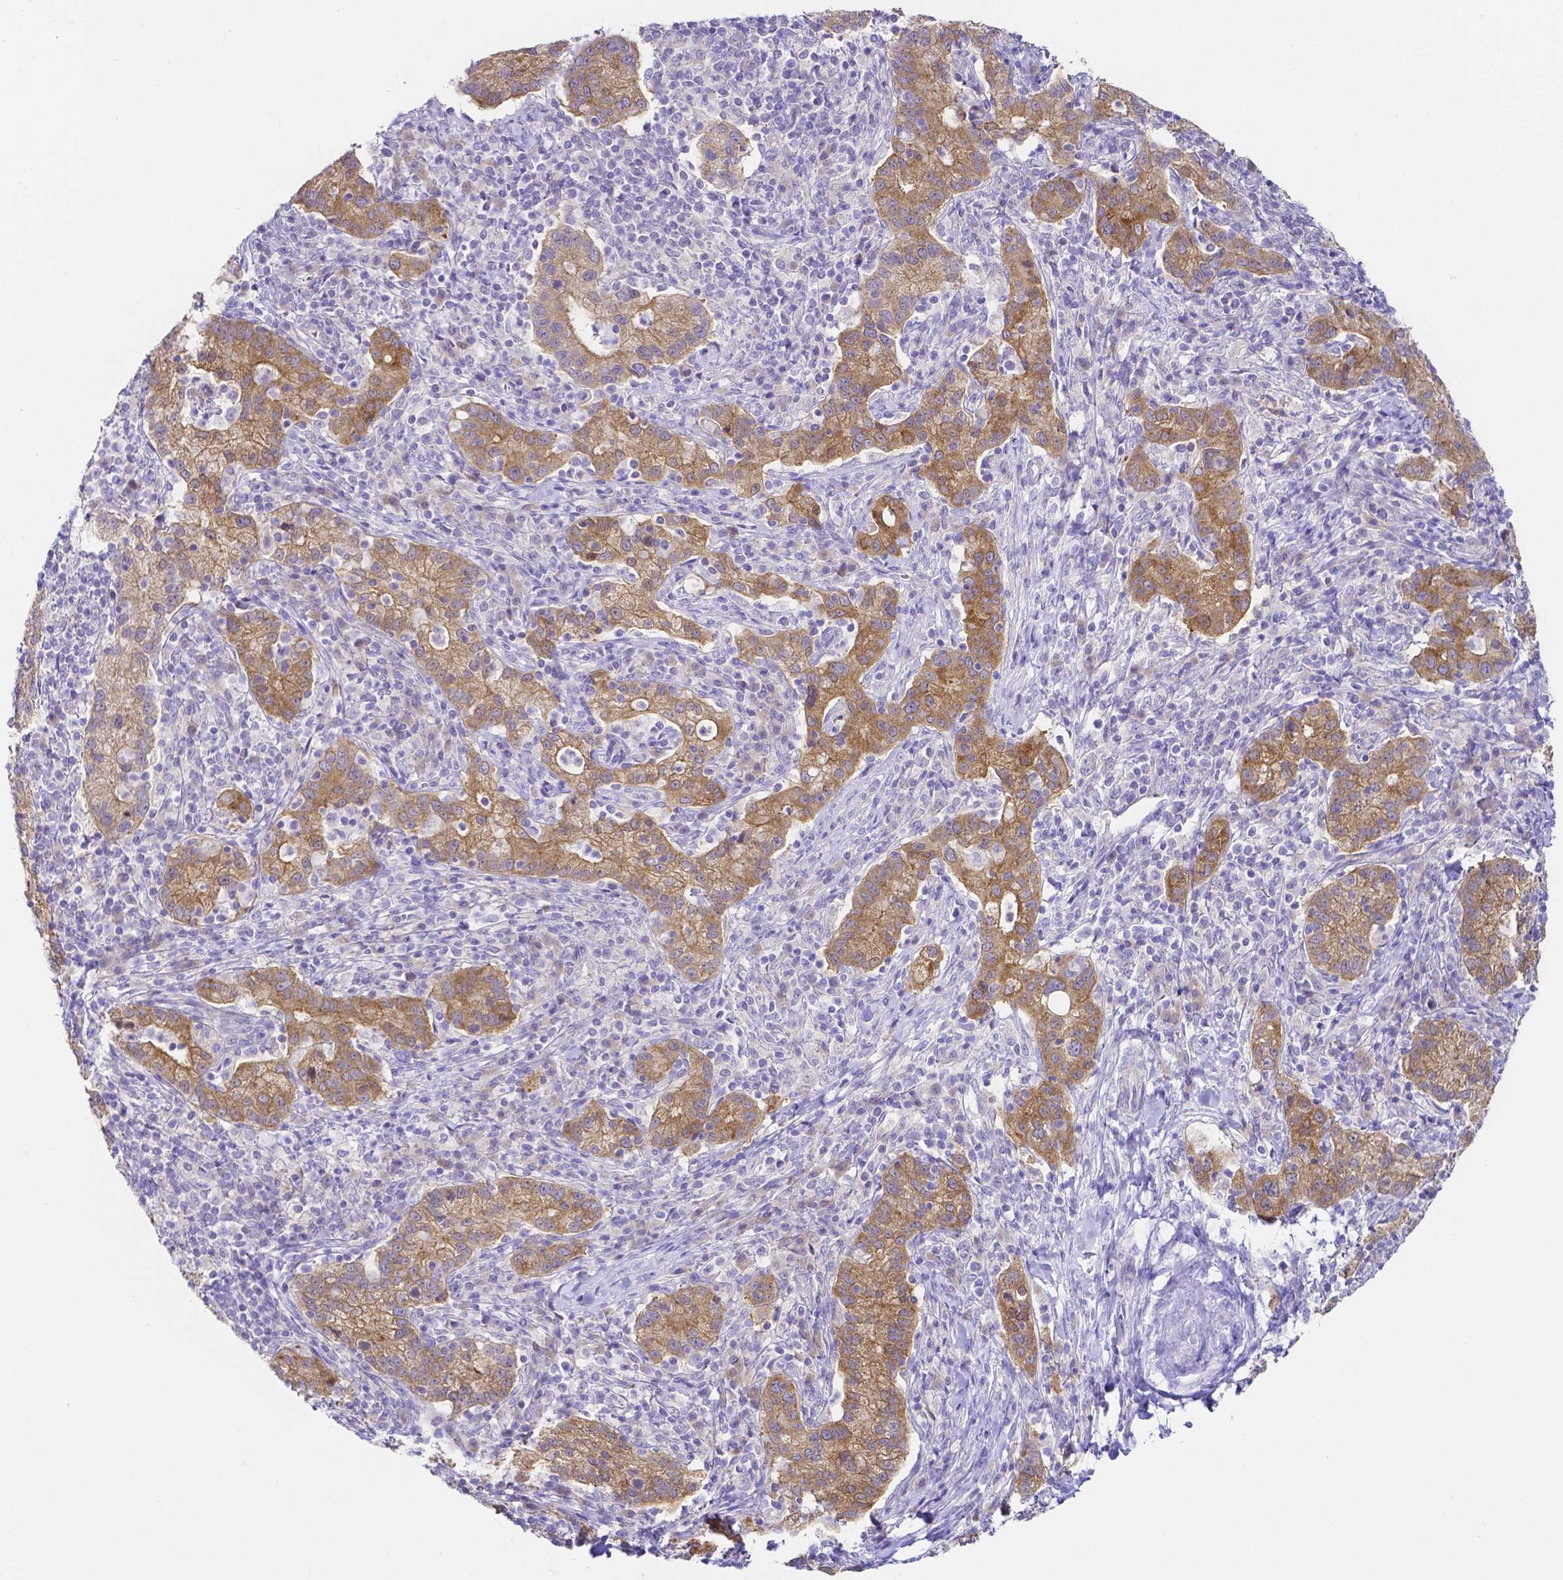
{"staining": {"intensity": "moderate", "quantity": ">75%", "location": "cytoplasmic/membranous"}, "tissue": "cervical cancer", "cell_type": "Tumor cells", "image_type": "cancer", "snomed": [{"axis": "morphology", "description": "Normal tissue, NOS"}, {"axis": "morphology", "description": "Adenocarcinoma, NOS"}, {"axis": "topography", "description": "Cervix"}], "caption": "Cervical adenocarcinoma stained with a protein marker reveals moderate staining in tumor cells.", "gene": "PKP3", "patient": {"sex": "female", "age": 44}}